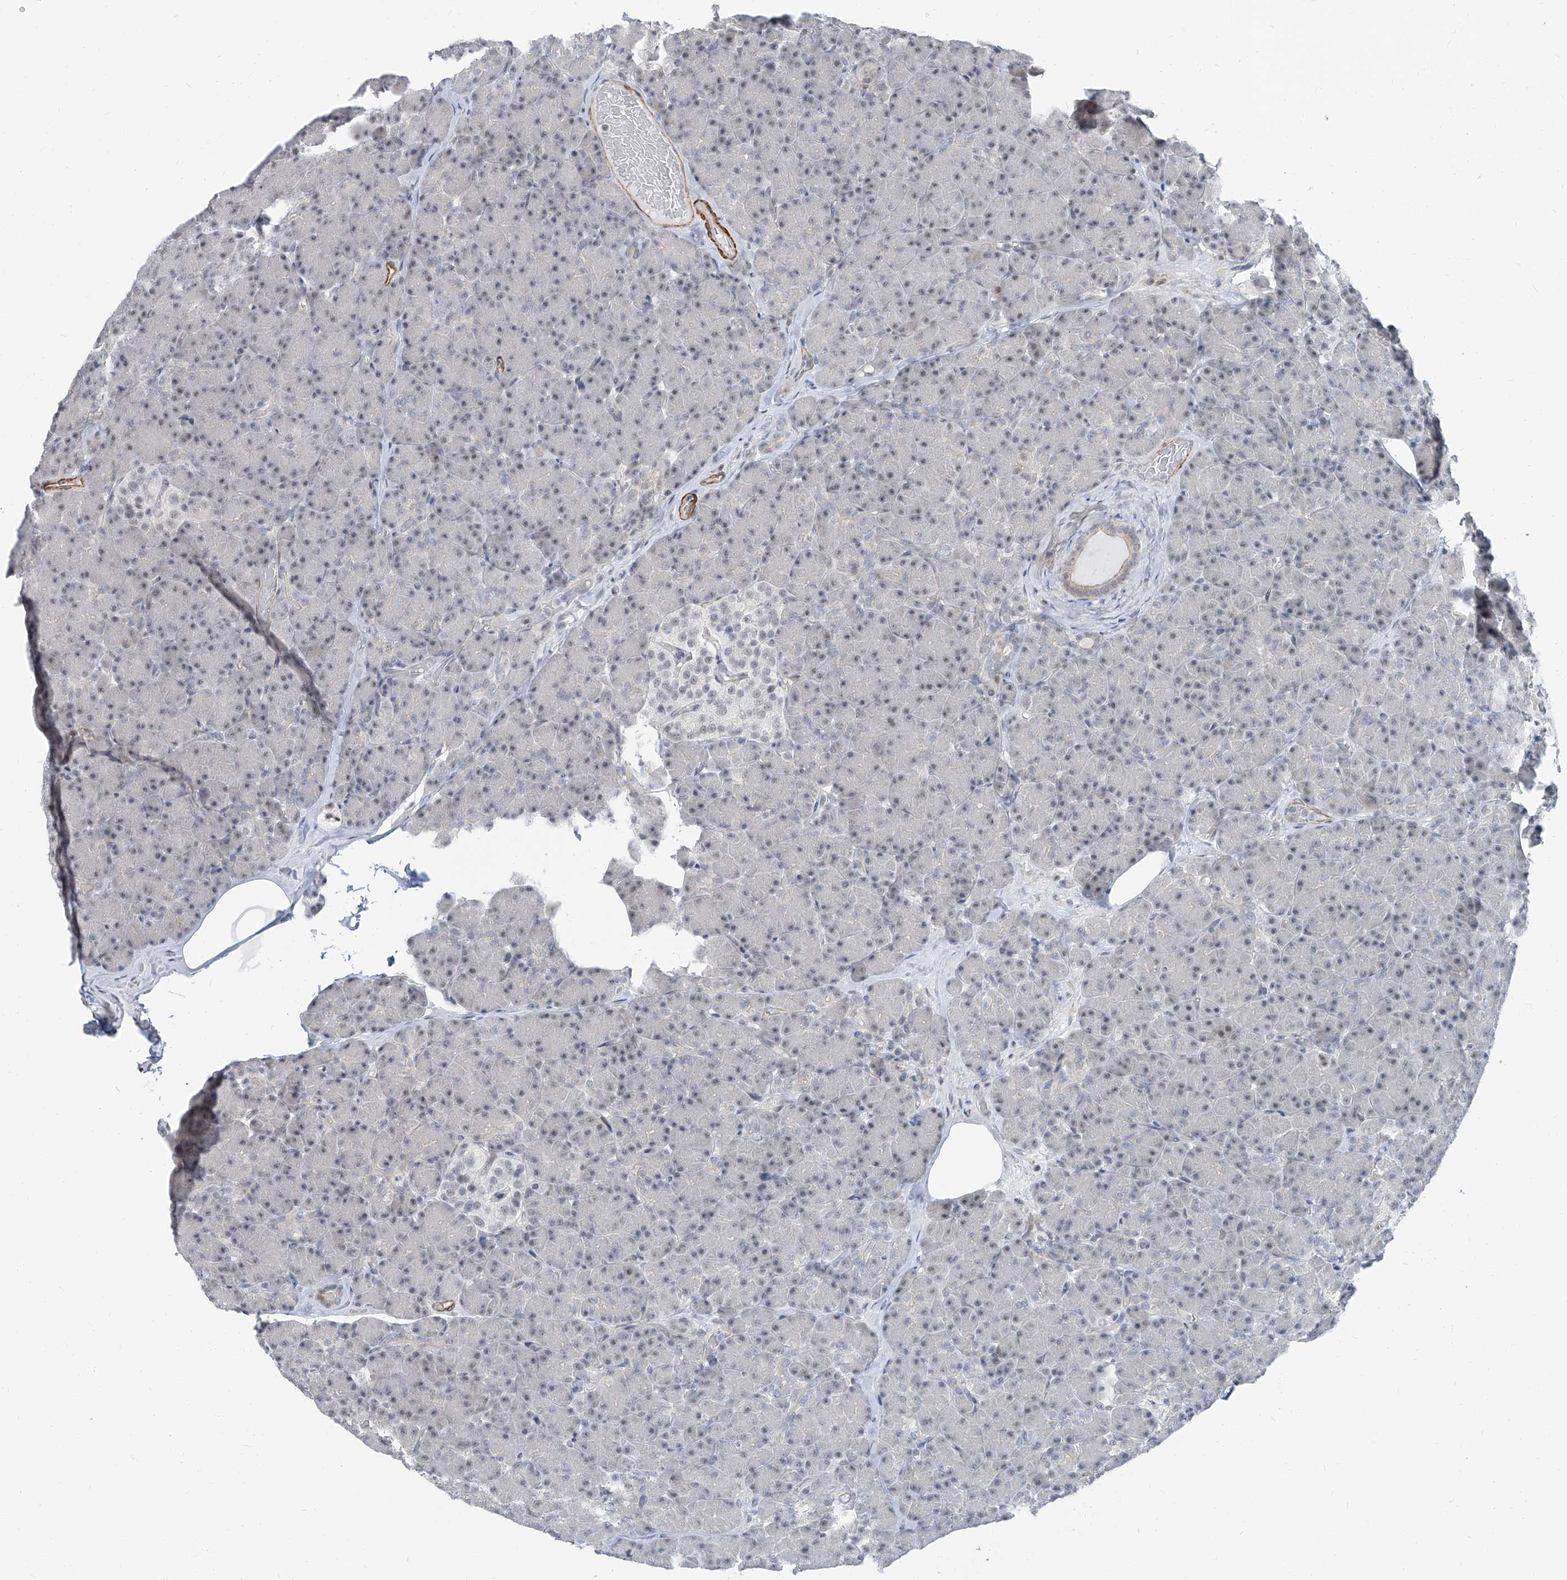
{"staining": {"intensity": "negative", "quantity": "none", "location": "none"}, "tissue": "pancreas", "cell_type": "Exocrine glandular cells", "image_type": "normal", "snomed": [{"axis": "morphology", "description": "Normal tissue, NOS"}, {"axis": "topography", "description": "Pancreas"}], "caption": "Immunohistochemistry micrograph of normal human pancreas stained for a protein (brown), which exhibits no positivity in exocrine glandular cells.", "gene": "TXLNB", "patient": {"sex": "female", "age": 43}}